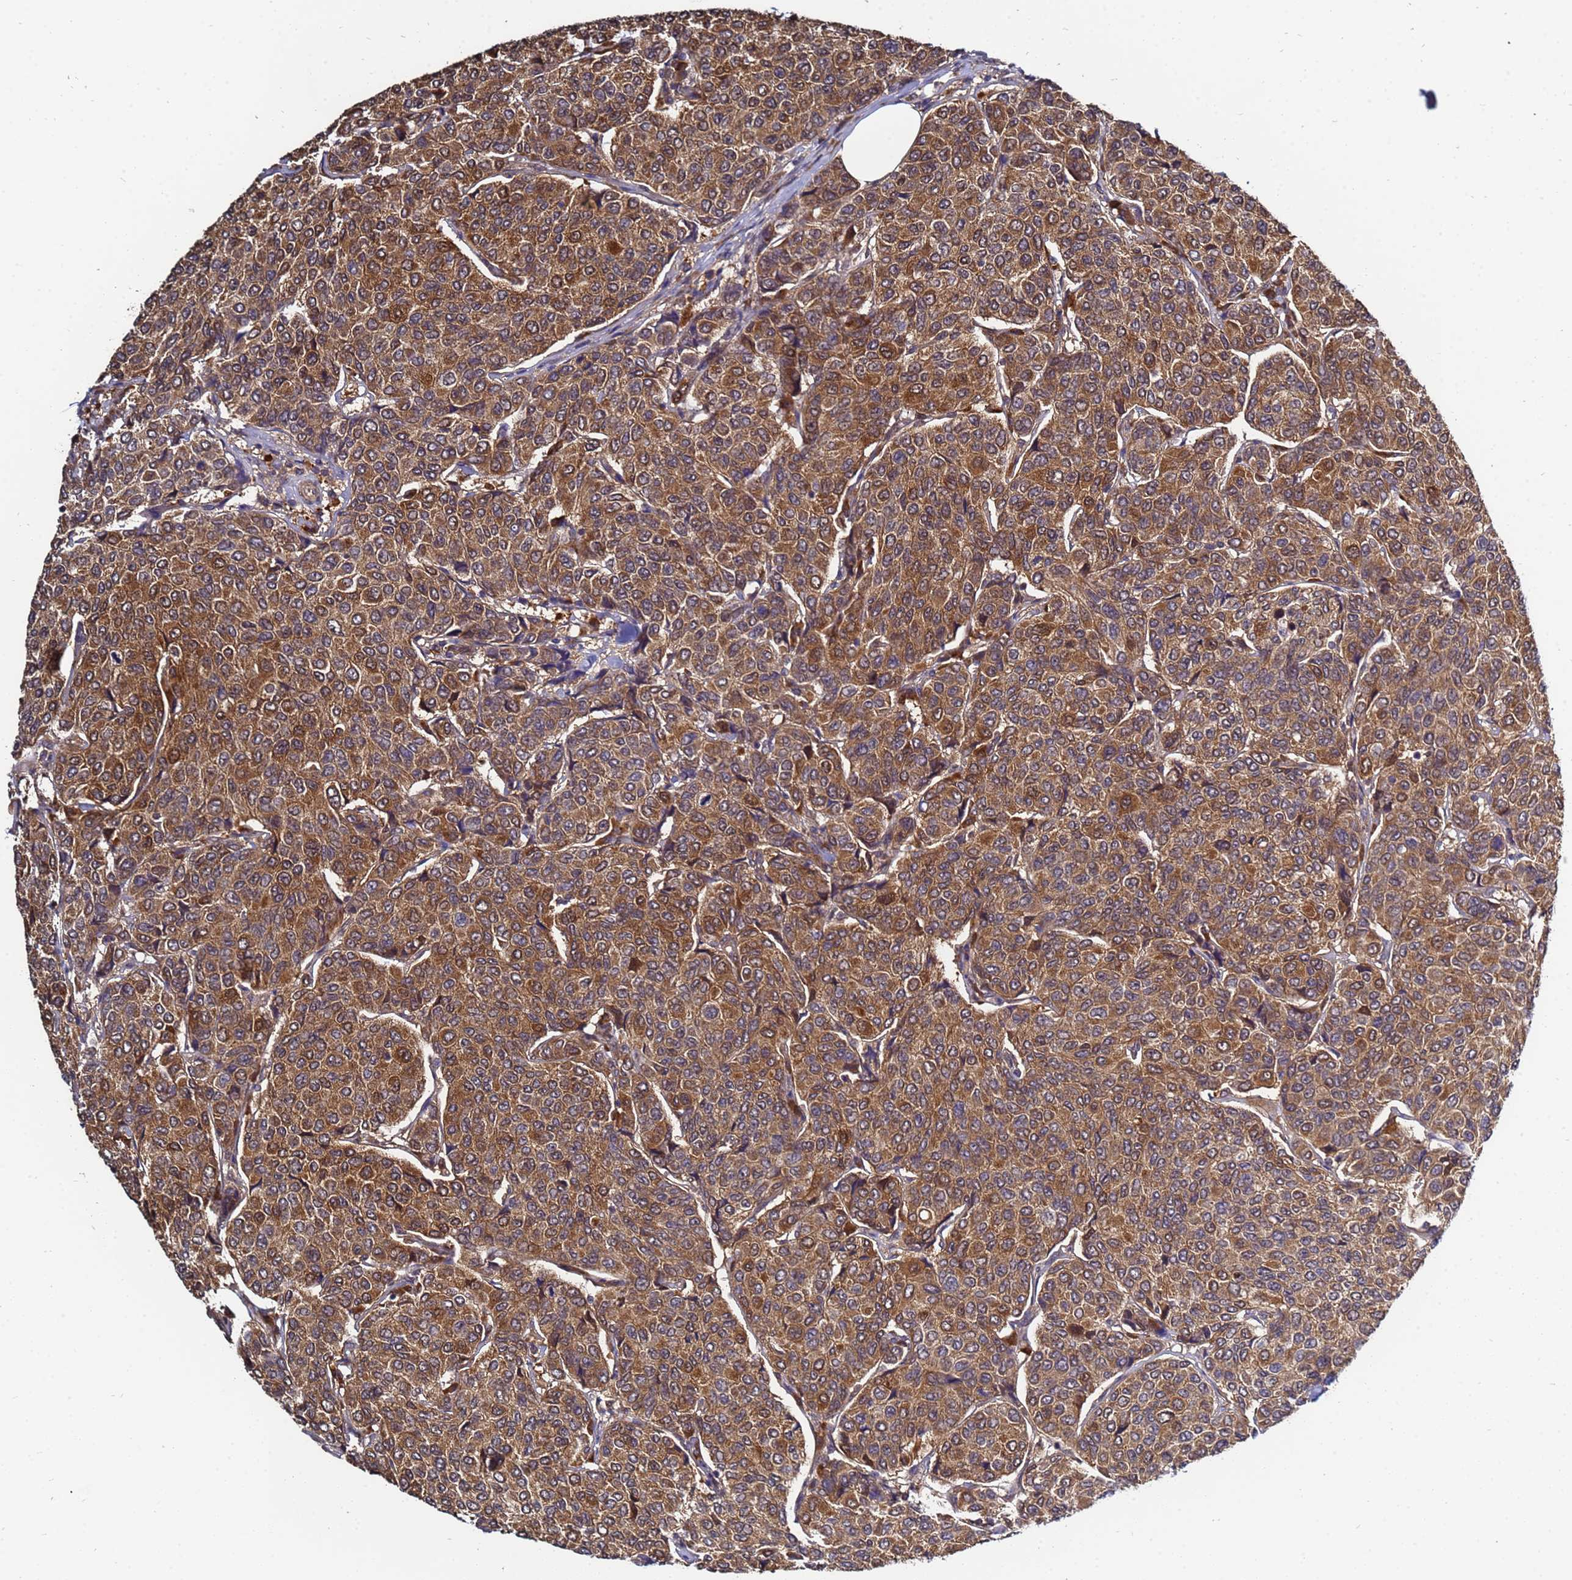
{"staining": {"intensity": "moderate", "quantity": ">75%", "location": "cytoplasmic/membranous"}, "tissue": "breast cancer", "cell_type": "Tumor cells", "image_type": "cancer", "snomed": [{"axis": "morphology", "description": "Duct carcinoma"}, {"axis": "topography", "description": "Breast"}], "caption": "Breast cancer (invasive ductal carcinoma) stained with a protein marker shows moderate staining in tumor cells.", "gene": "NAXE", "patient": {"sex": "female", "age": 55}}